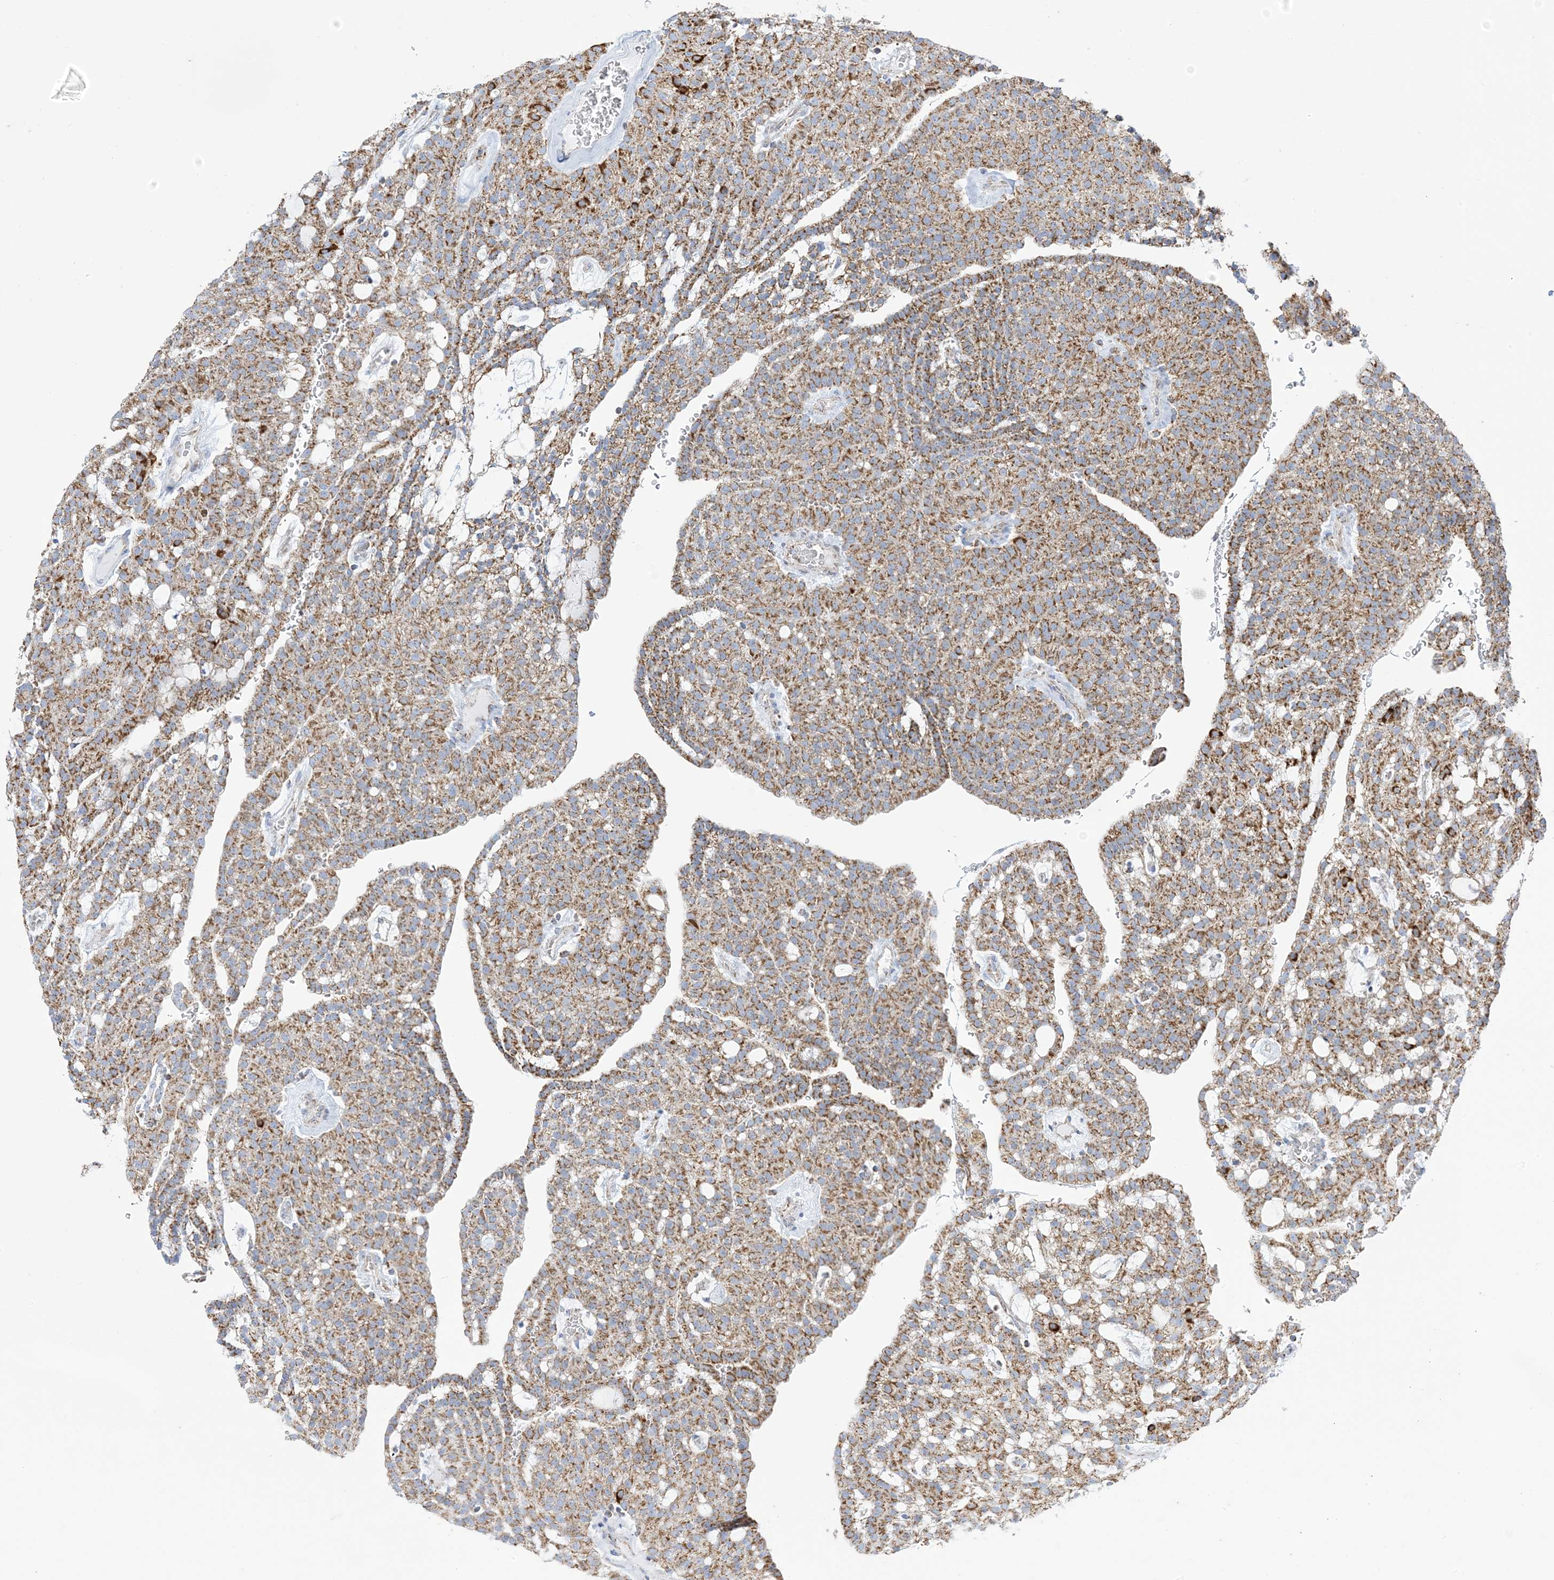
{"staining": {"intensity": "moderate", "quantity": ">75%", "location": "cytoplasmic/membranous"}, "tissue": "renal cancer", "cell_type": "Tumor cells", "image_type": "cancer", "snomed": [{"axis": "morphology", "description": "Adenocarcinoma, NOS"}, {"axis": "topography", "description": "Kidney"}], "caption": "About >75% of tumor cells in human renal cancer (adenocarcinoma) demonstrate moderate cytoplasmic/membranous protein staining as visualized by brown immunohistochemical staining.", "gene": "SAMM50", "patient": {"sex": "male", "age": 63}}